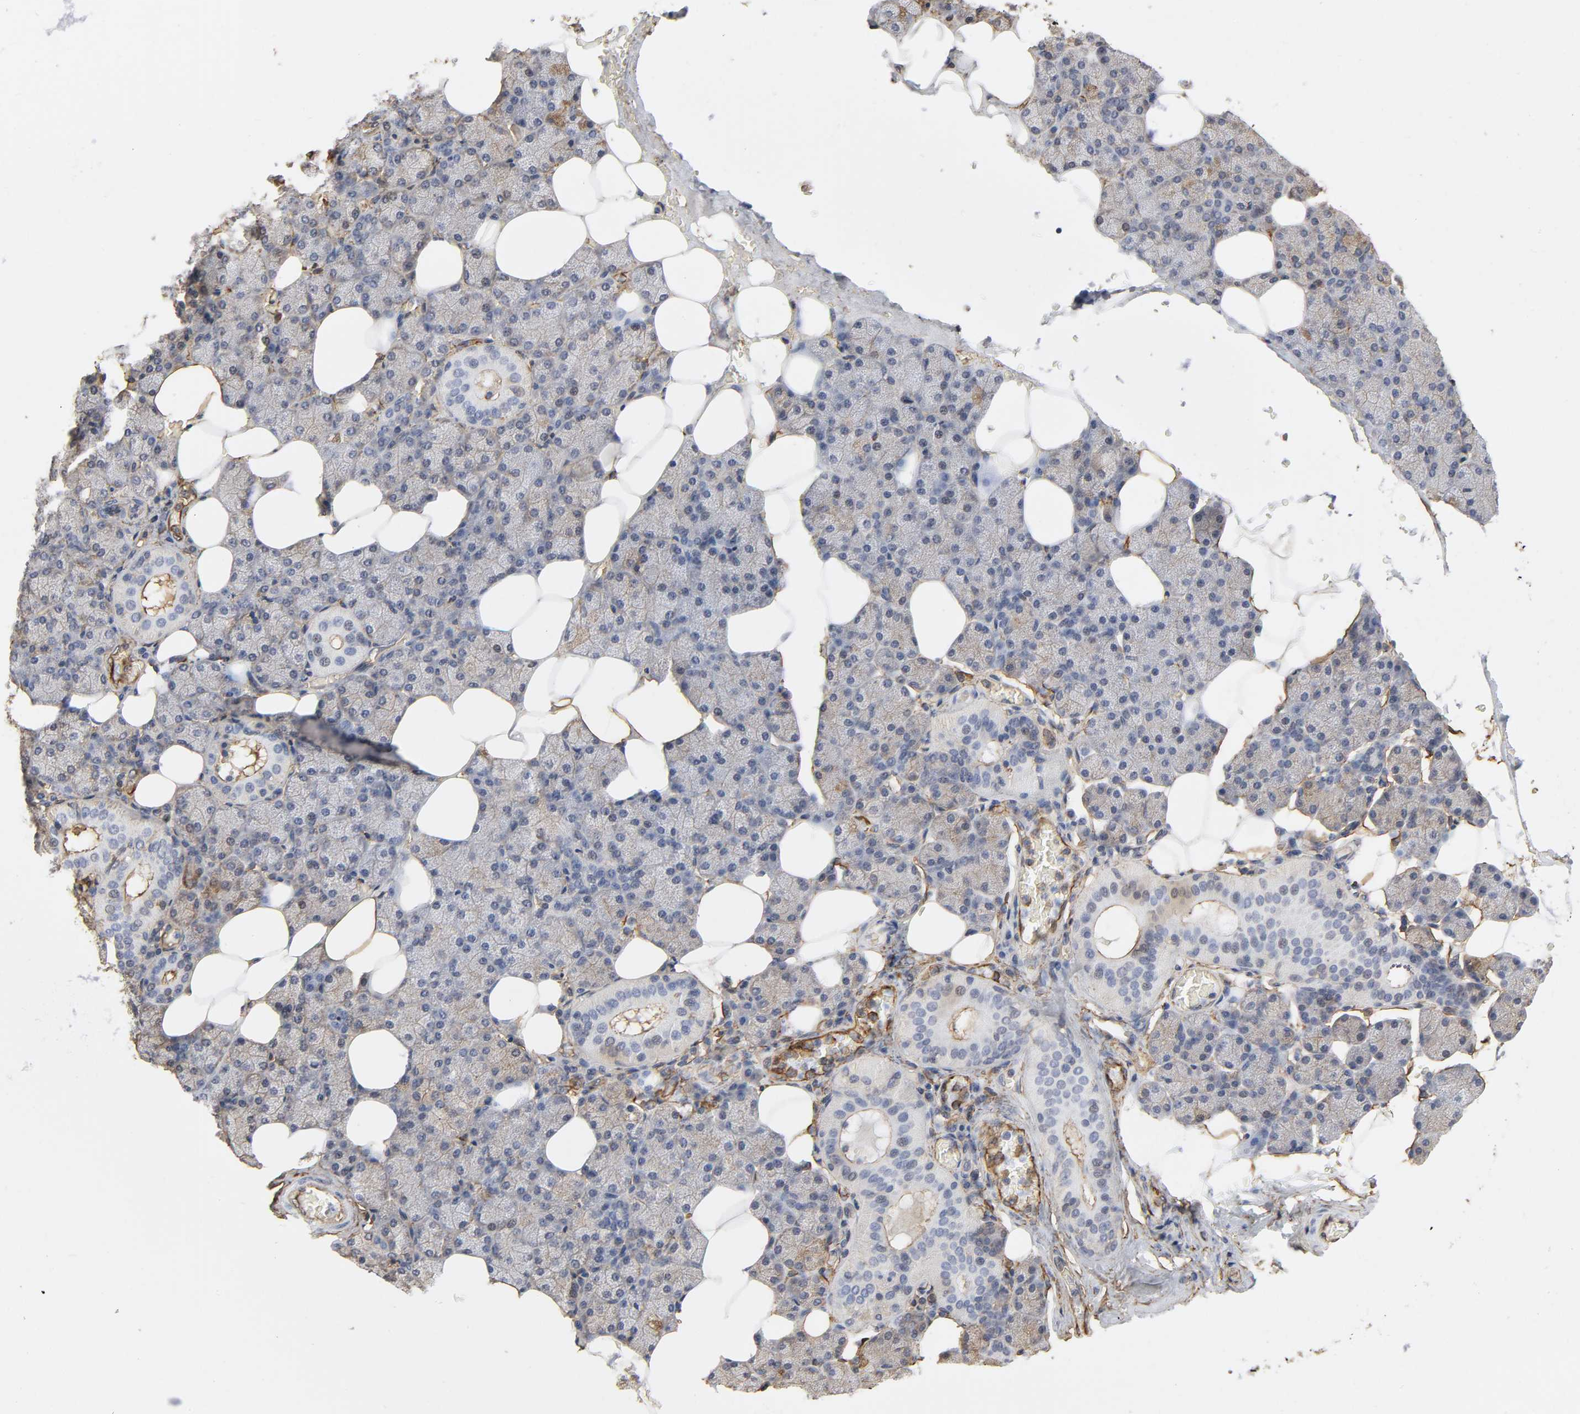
{"staining": {"intensity": "negative", "quantity": "none", "location": "none"}, "tissue": "salivary gland", "cell_type": "Glandular cells", "image_type": "normal", "snomed": [{"axis": "morphology", "description": "Normal tissue, NOS"}, {"axis": "topography", "description": "Lymph node"}, {"axis": "topography", "description": "Salivary gland"}], "caption": "An immunohistochemistry image of unremarkable salivary gland is shown. There is no staining in glandular cells of salivary gland.", "gene": "ANXA2", "patient": {"sex": "male", "age": 8}}